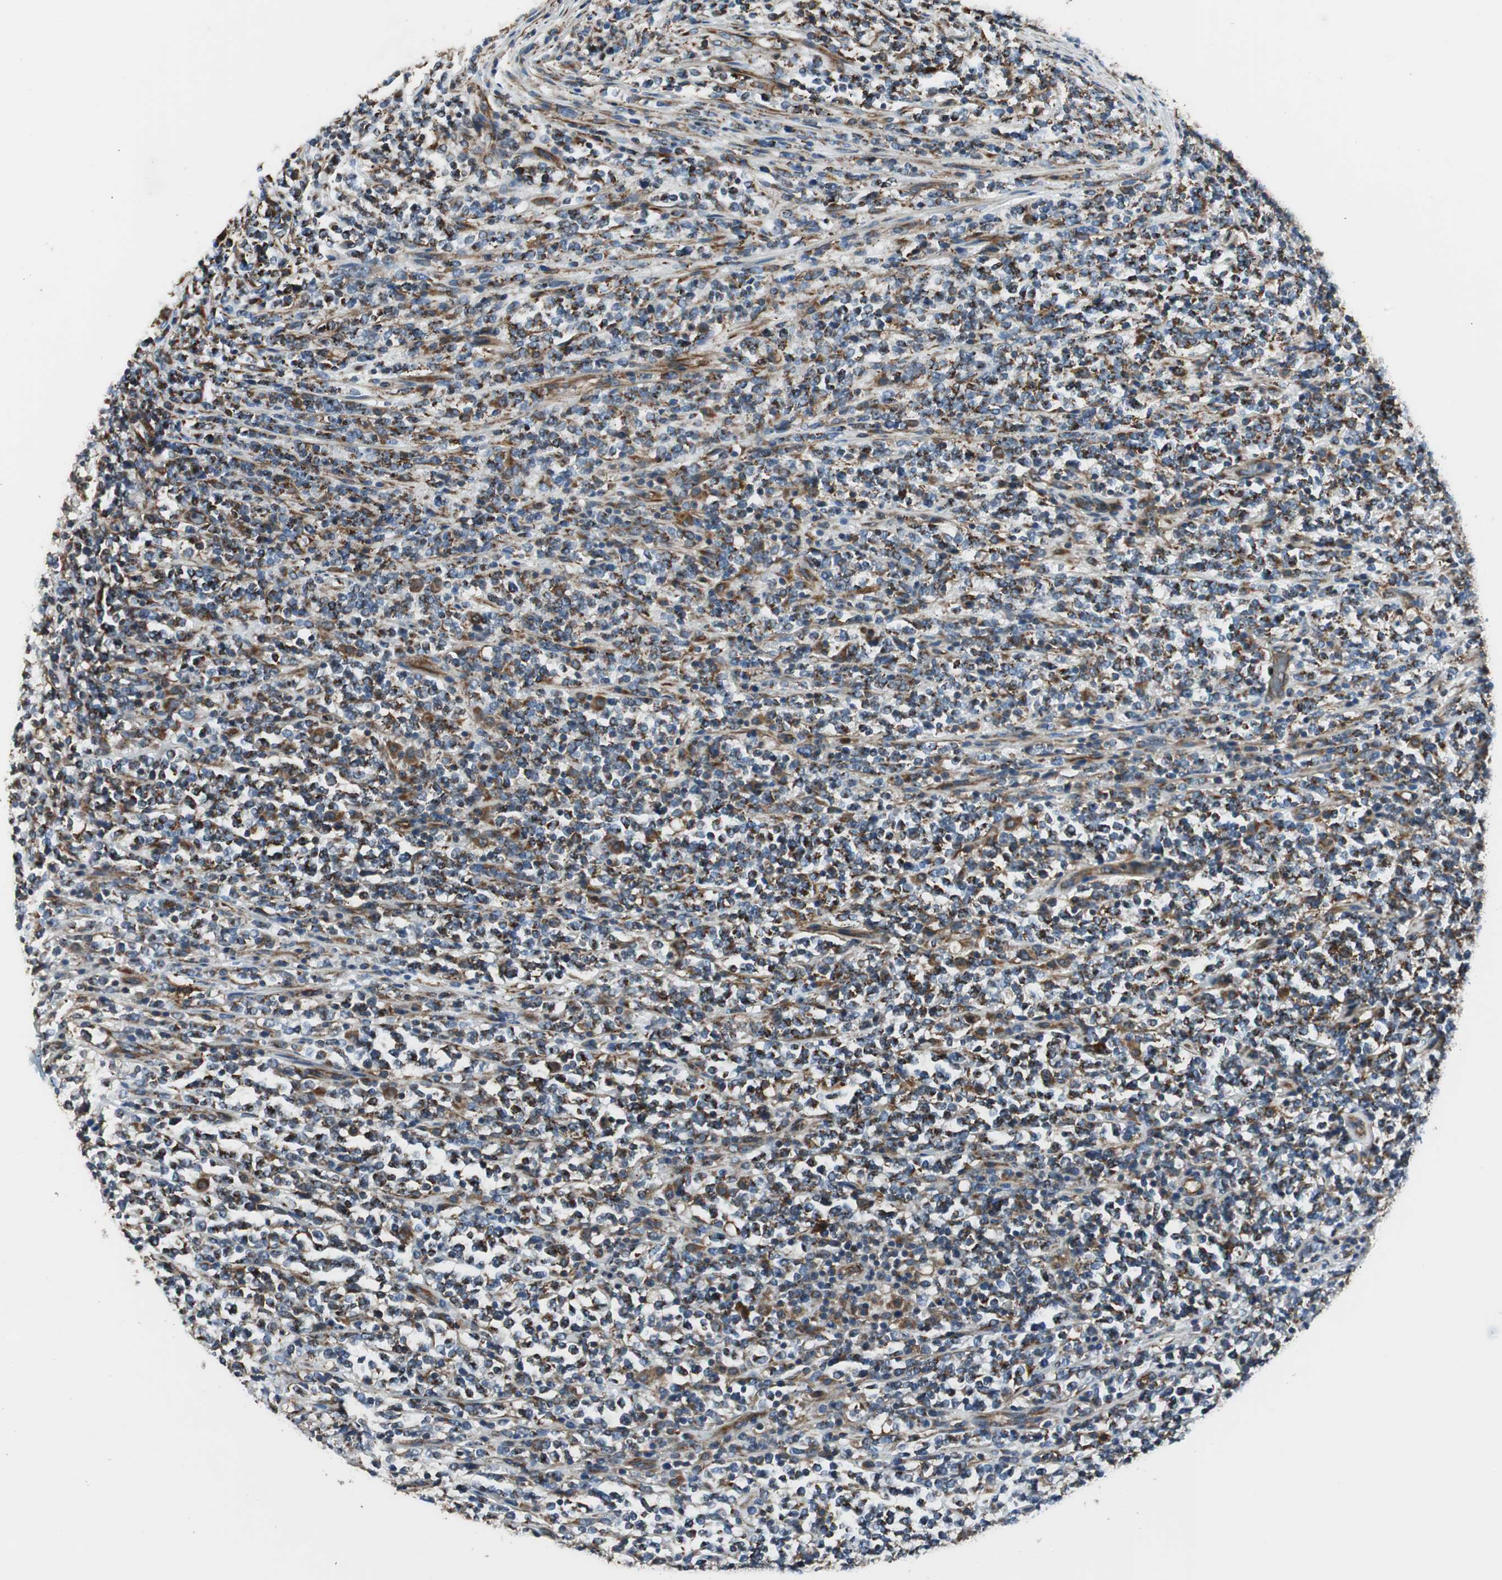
{"staining": {"intensity": "moderate", "quantity": "25%-75%", "location": "cytoplasmic/membranous"}, "tissue": "lymphoma", "cell_type": "Tumor cells", "image_type": "cancer", "snomed": [{"axis": "morphology", "description": "Malignant lymphoma, non-Hodgkin's type, High grade"}, {"axis": "topography", "description": "Soft tissue"}], "caption": "Lymphoma stained for a protein reveals moderate cytoplasmic/membranous positivity in tumor cells.", "gene": "SRCIN1", "patient": {"sex": "male", "age": 18}}